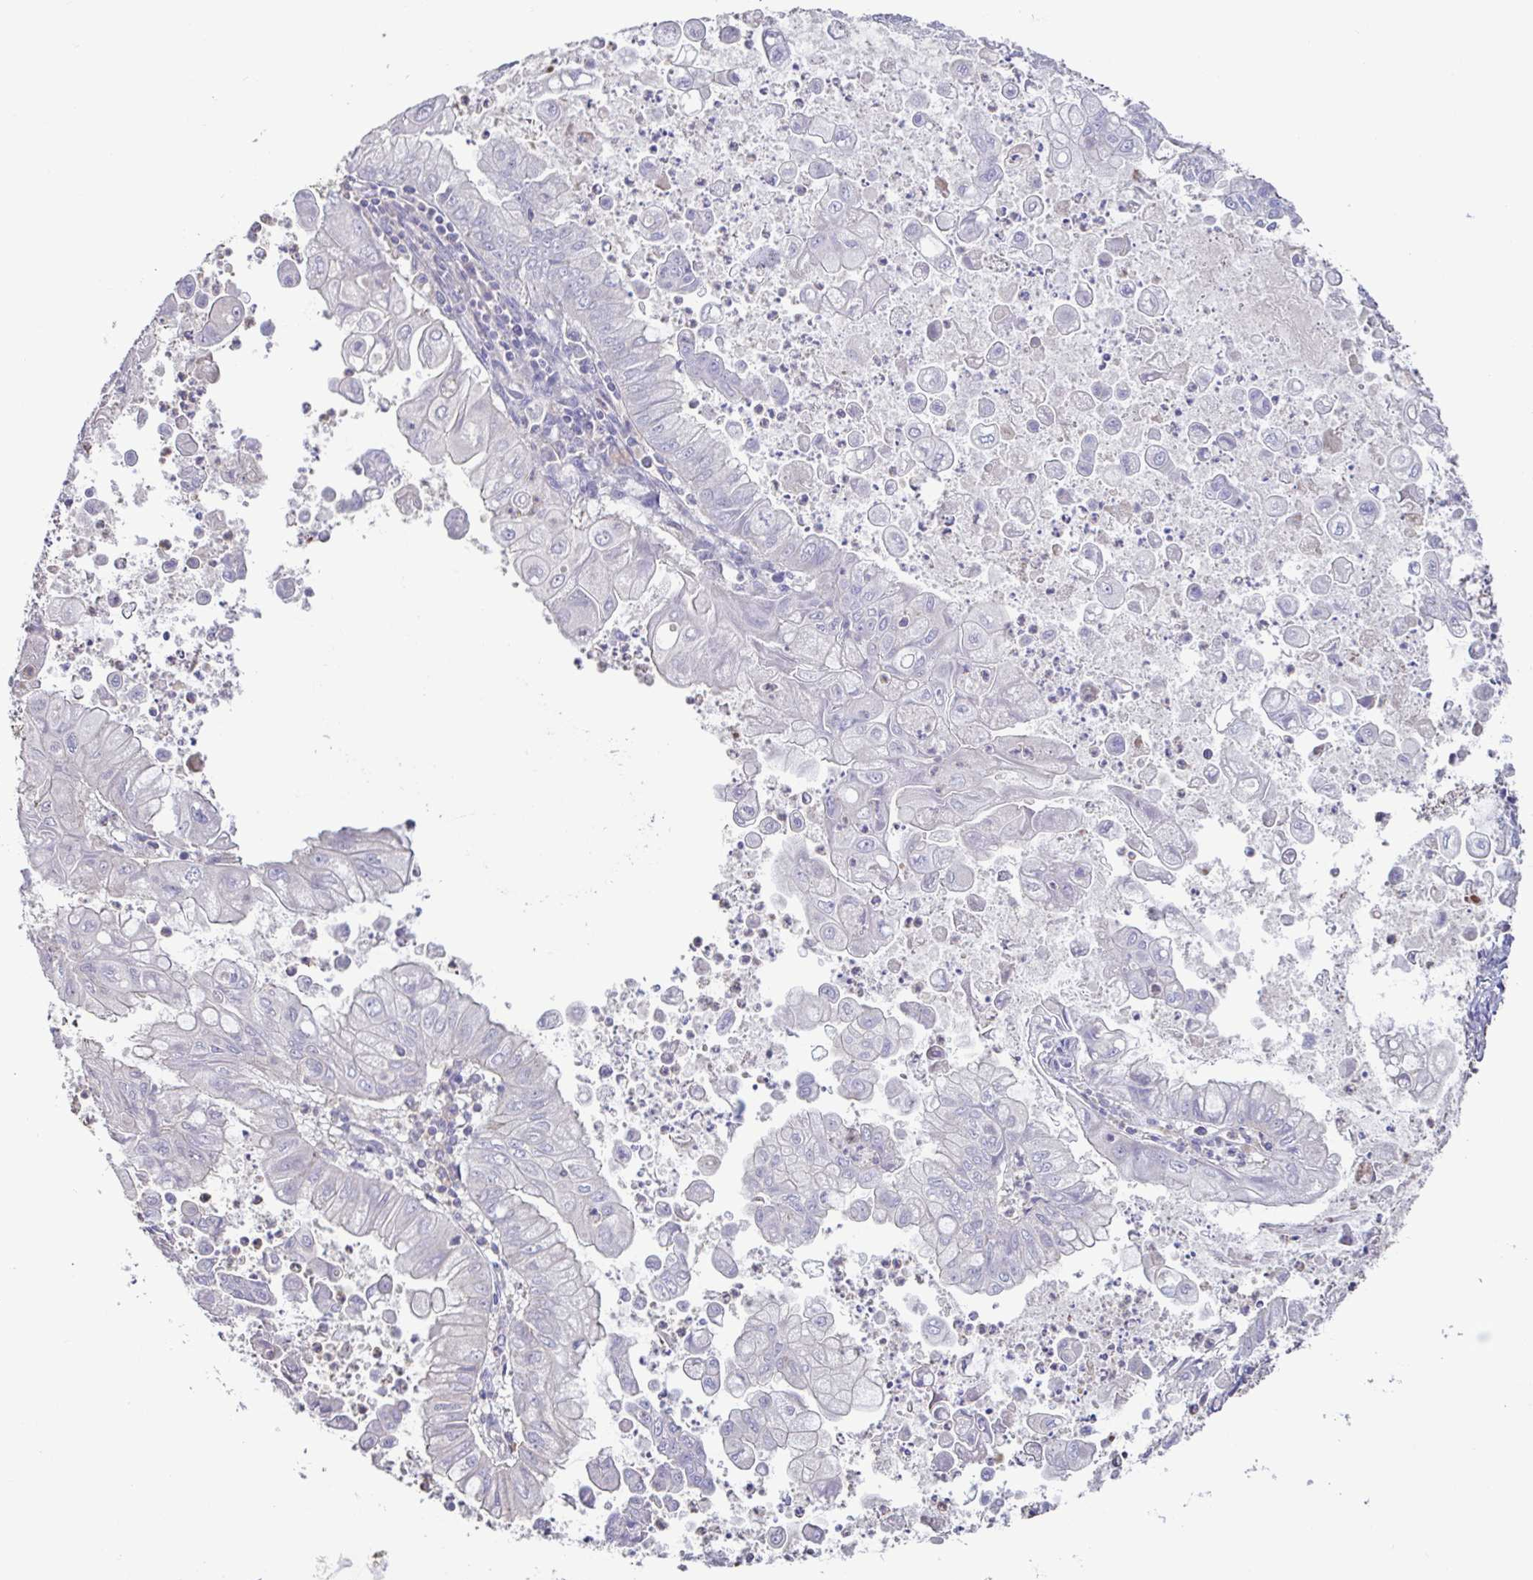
{"staining": {"intensity": "negative", "quantity": "none", "location": "none"}, "tissue": "stomach cancer", "cell_type": "Tumor cells", "image_type": "cancer", "snomed": [{"axis": "morphology", "description": "Adenocarcinoma, NOS"}, {"axis": "topography", "description": "Stomach, upper"}], "caption": "Immunohistochemistry image of human stomach cancer (adenocarcinoma) stained for a protein (brown), which reveals no positivity in tumor cells.", "gene": "ACTRT2", "patient": {"sex": "male", "age": 80}}